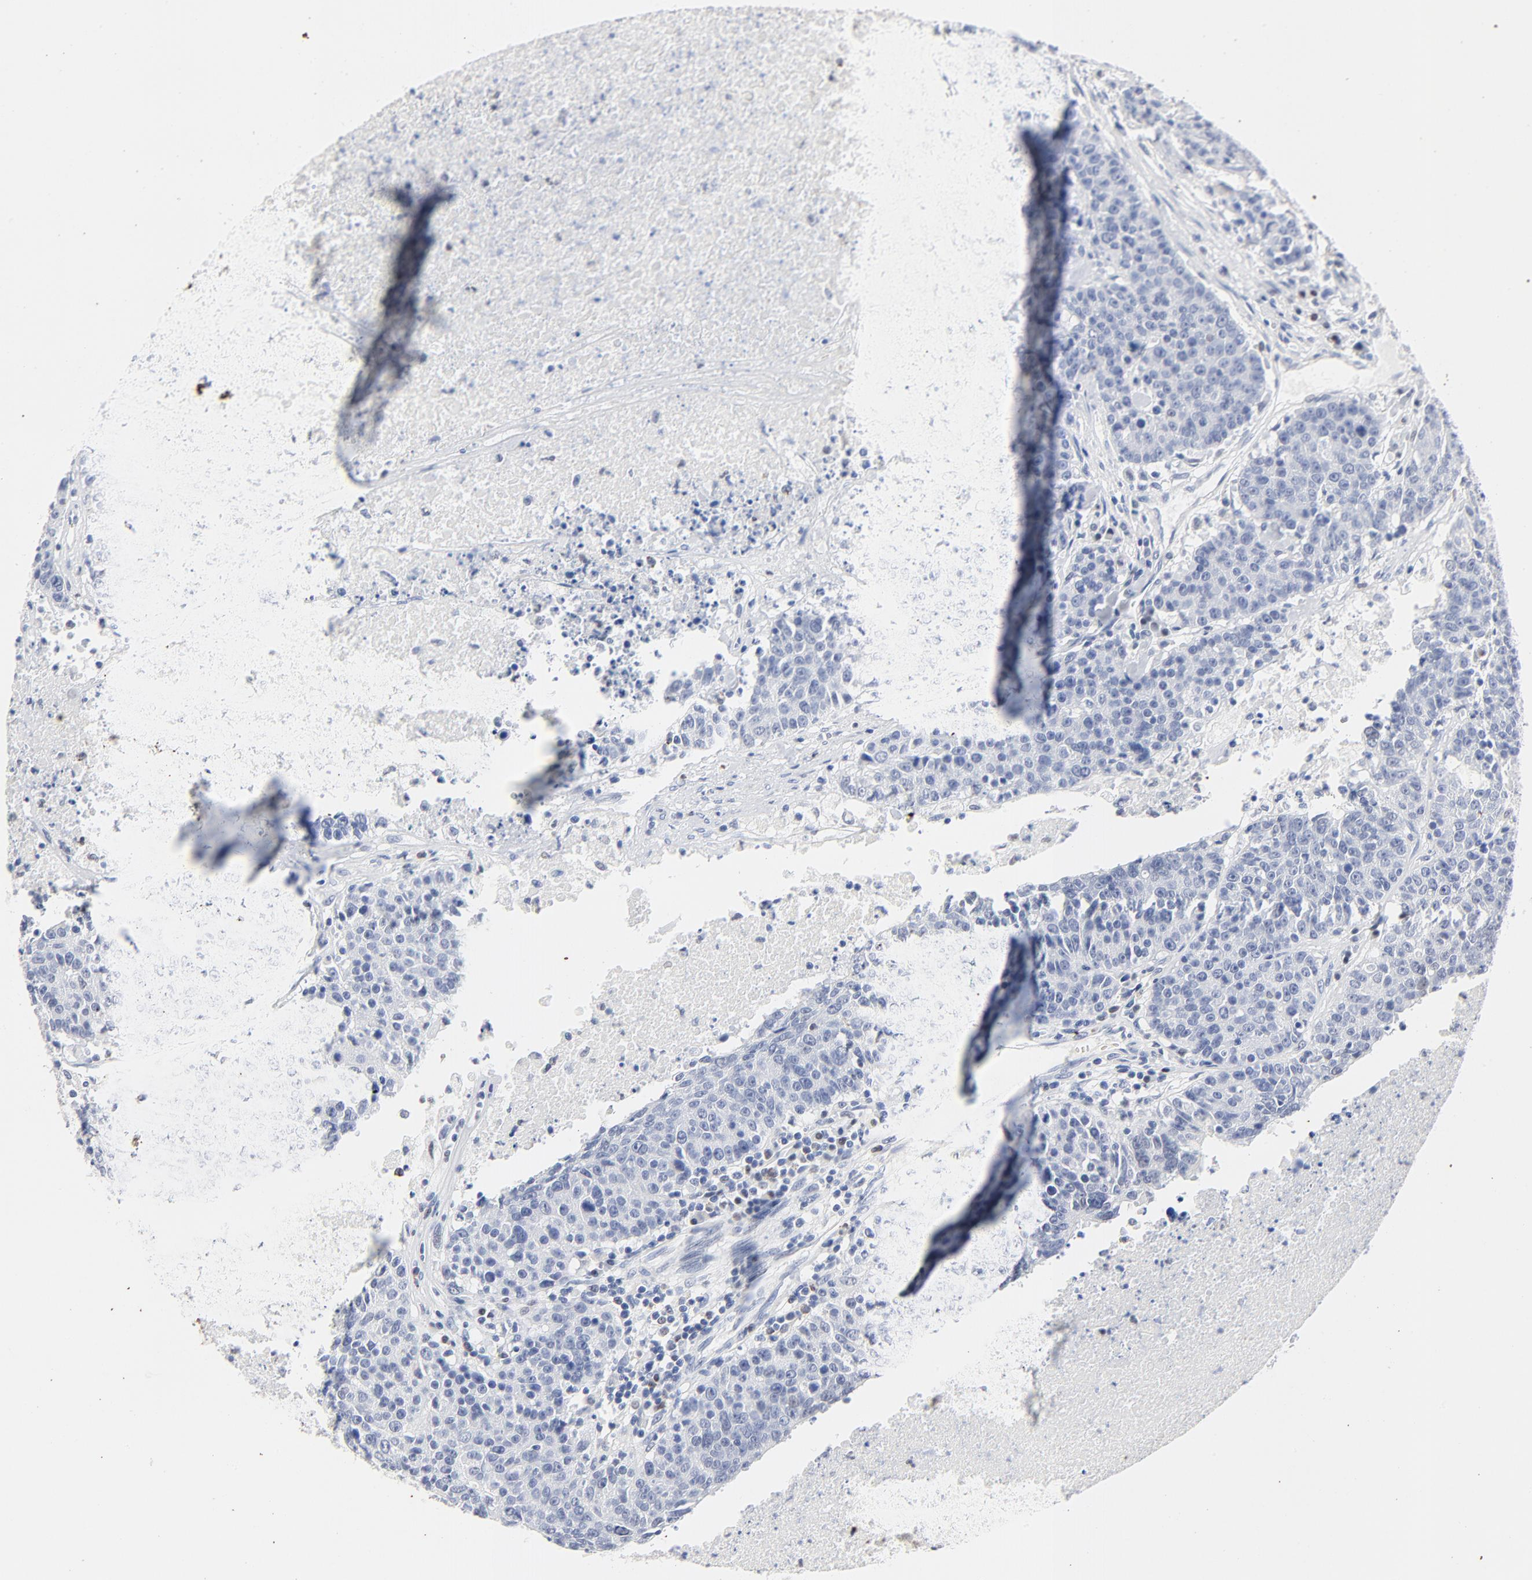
{"staining": {"intensity": "negative", "quantity": "none", "location": "none"}, "tissue": "colorectal cancer", "cell_type": "Tumor cells", "image_type": "cancer", "snomed": [{"axis": "morphology", "description": "Adenocarcinoma, NOS"}, {"axis": "topography", "description": "Colon"}], "caption": "Adenocarcinoma (colorectal) was stained to show a protein in brown. There is no significant expression in tumor cells.", "gene": "AADAC", "patient": {"sex": "female", "age": 53}}